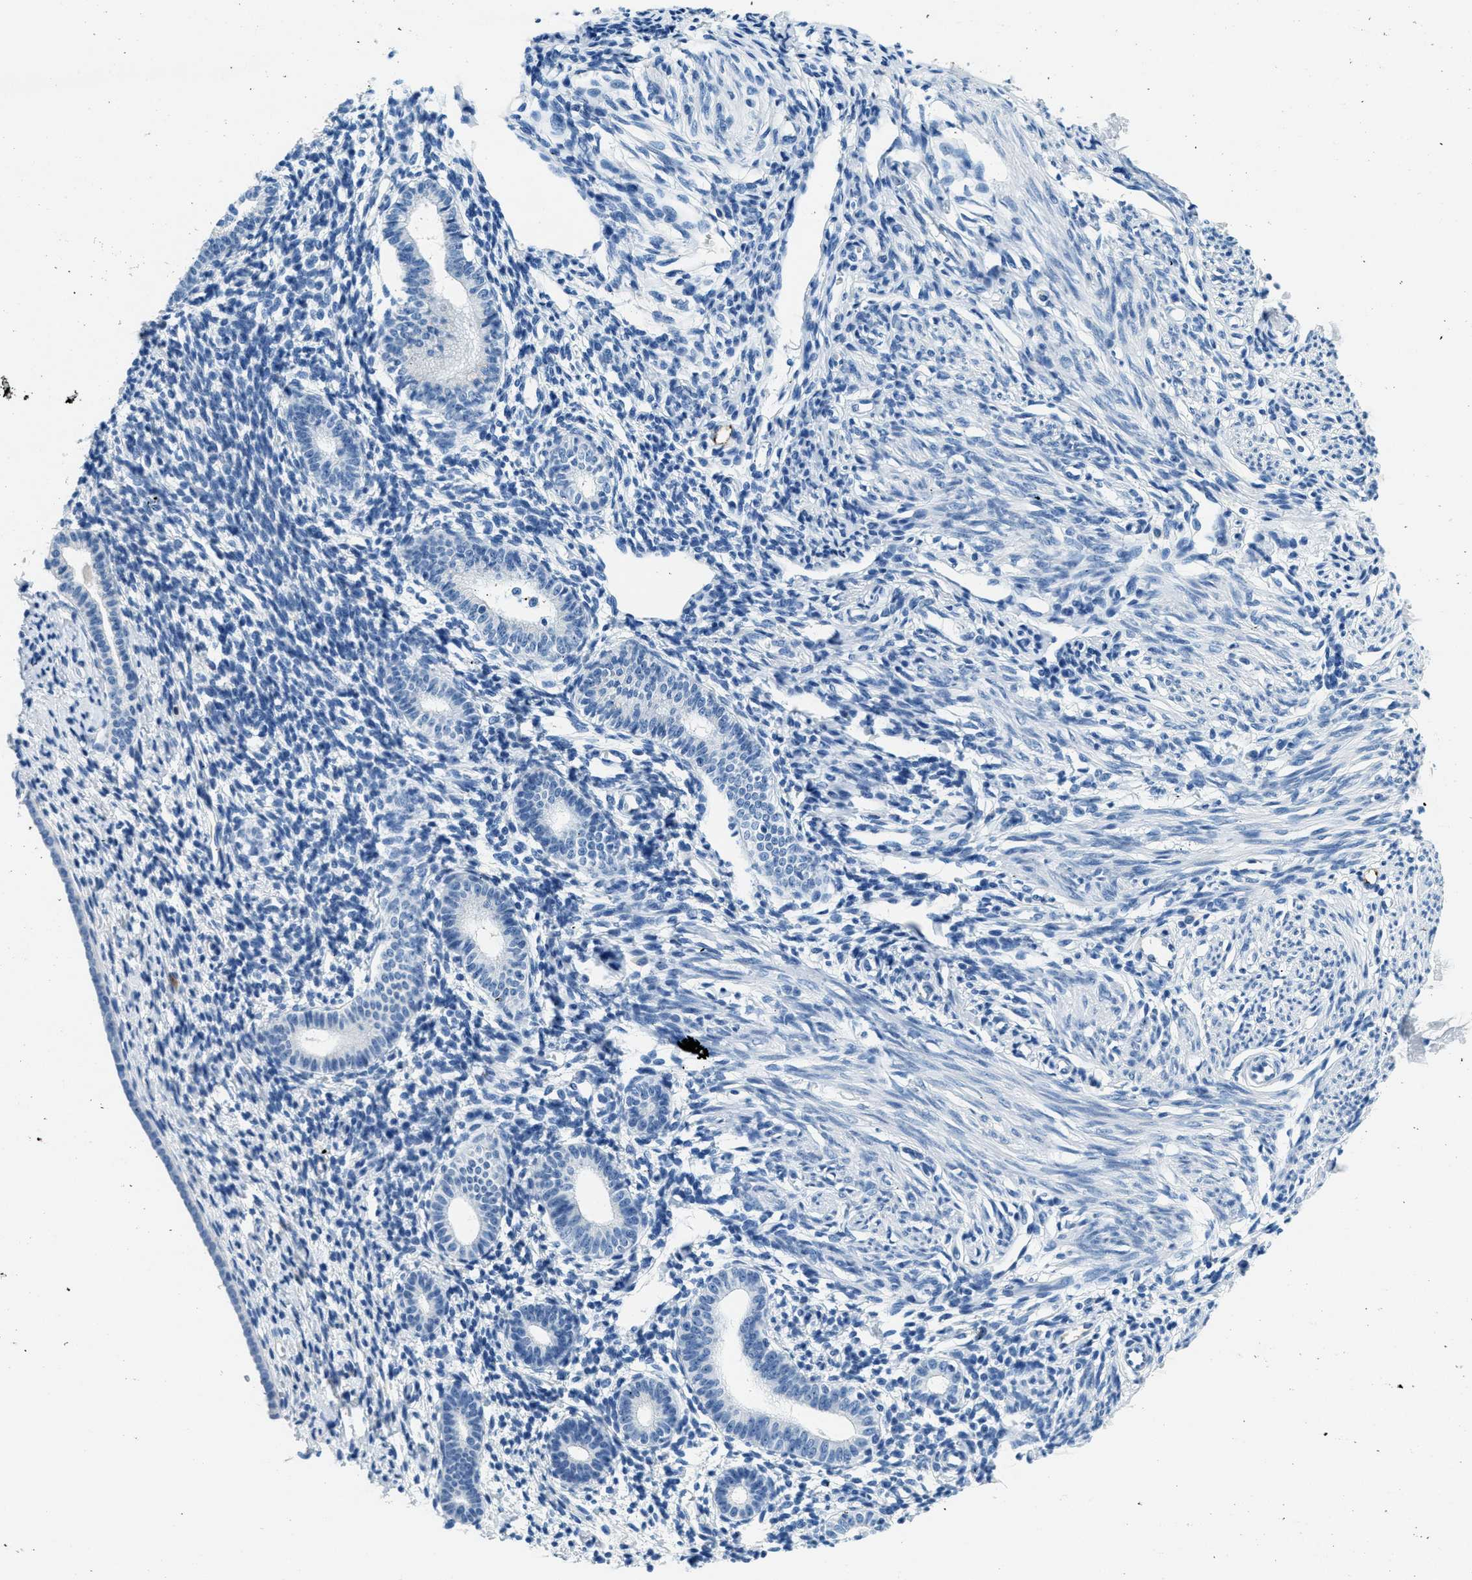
{"staining": {"intensity": "negative", "quantity": "none", "location": "none"}, "tissue": "endometrium", "cell_type": "Cells in endometrial stroma", "image_type": "normal", "snomed": [{"axis": "morphology", "description": "Normal tissue, NOS"}, {"axis": "topography", "description": "Endometrium"}], "caption": "Immunohistochemical staining of normal endometrium demonstrates no significant staining in cells in endometrial stroma.", "gene": "A2M", "patient": {"sex": "female", "age": 71}}